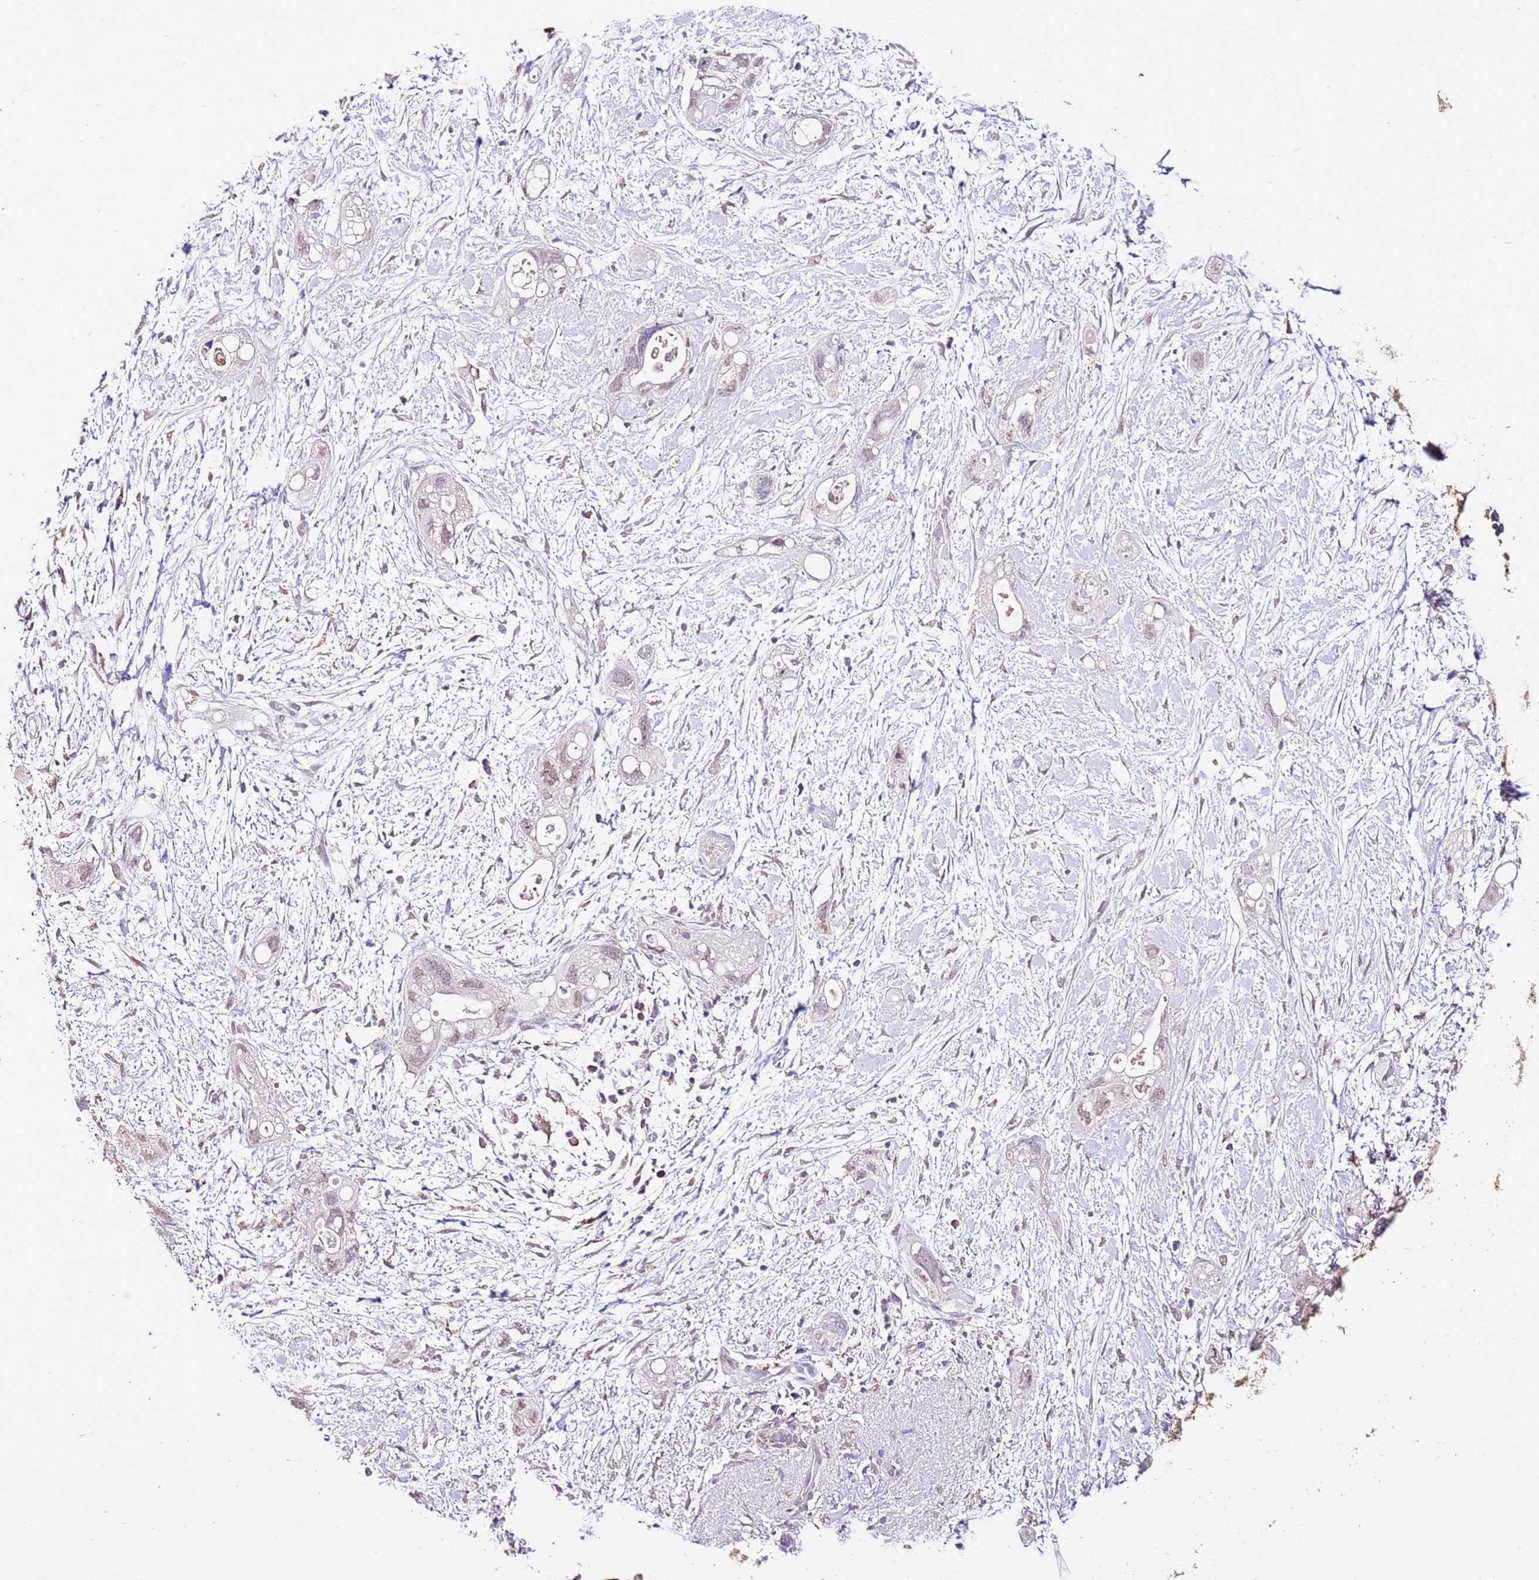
{"staining": {"intensity": "weak", "quantity": ">75%", "location": "nuclear"}, "tissue": "pancreatic cancer", "cell_type": "Tumor cells", "image_type": "cancer", "snomed": [{"axis": "morphology", "description": "Adenocarcinoma, NOS"}, {"axis": "topography", "description": "Pancreas"}], "caption": "Protein expression analysis of adenocarcinoma (pancreatic) shows weak nuclear expression in approximately >75% of tumor cells.", "gene": "IZUMO4", "patient": {"sex": "female", "age": 72}}